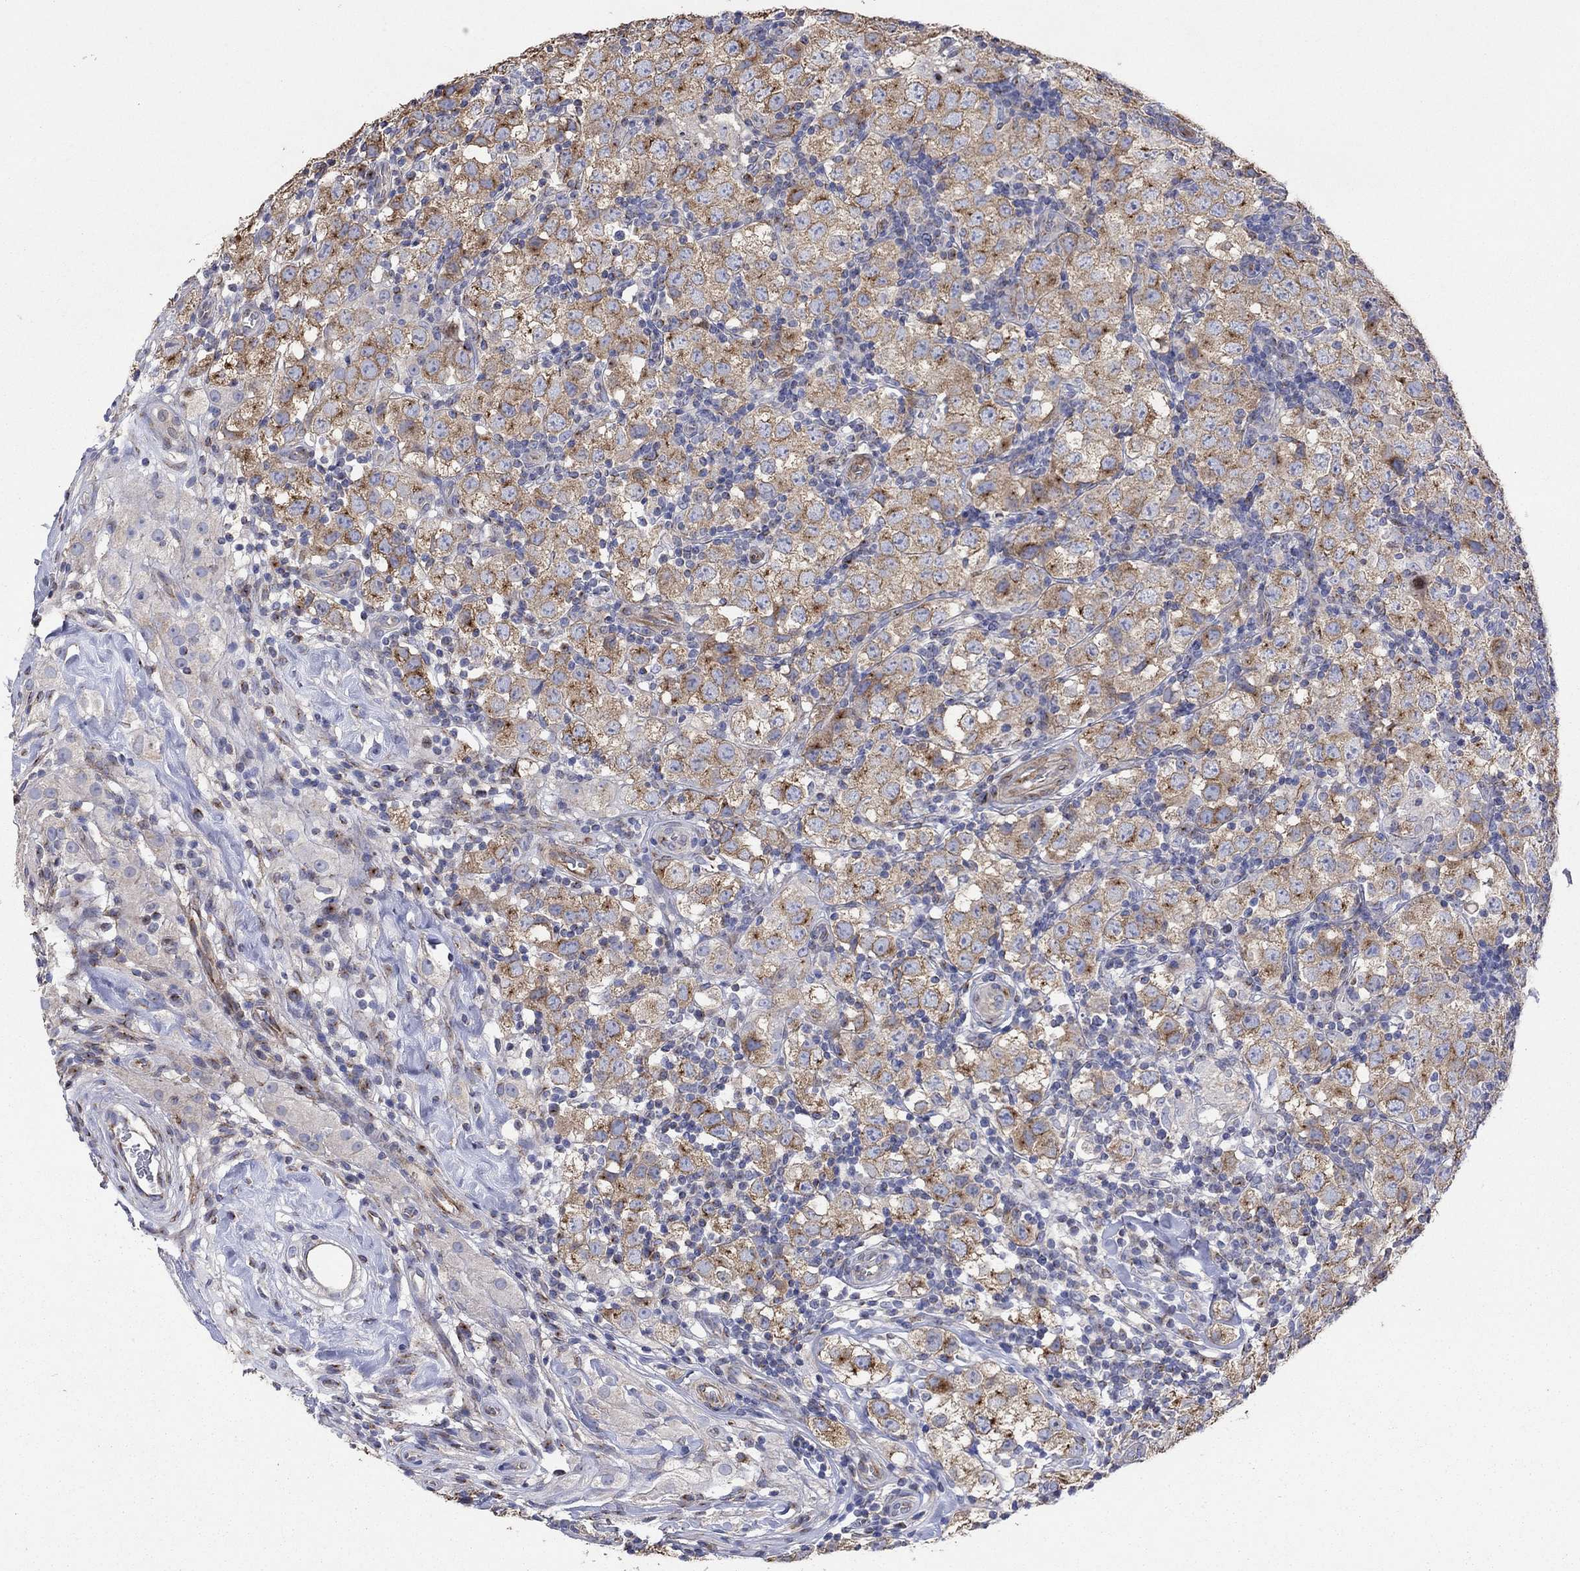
{"staining": {"intensity": "strong", "quantity": "<25%", "location": "cytoplasmic/membranous"}, "tissue": "testis cancer", "cell_type": "Tumor cells", "image_type": "cancer", "snomed": [{"axis": "morphology", "description": "Seminoma, NOS"}, {"axis": "topography", "description": "Testis"}], "caption": "Immunohistochemical staining of human seminoma (testis) exhibits medium levels of strong cytoplasmic/membranous expression in approximately <25% of tumor cells. The protein of interest is shown in brown color, while the nuclei are stained blue.", "gene": "TPRN", "patient": {"sex": "male", "age": 34}}